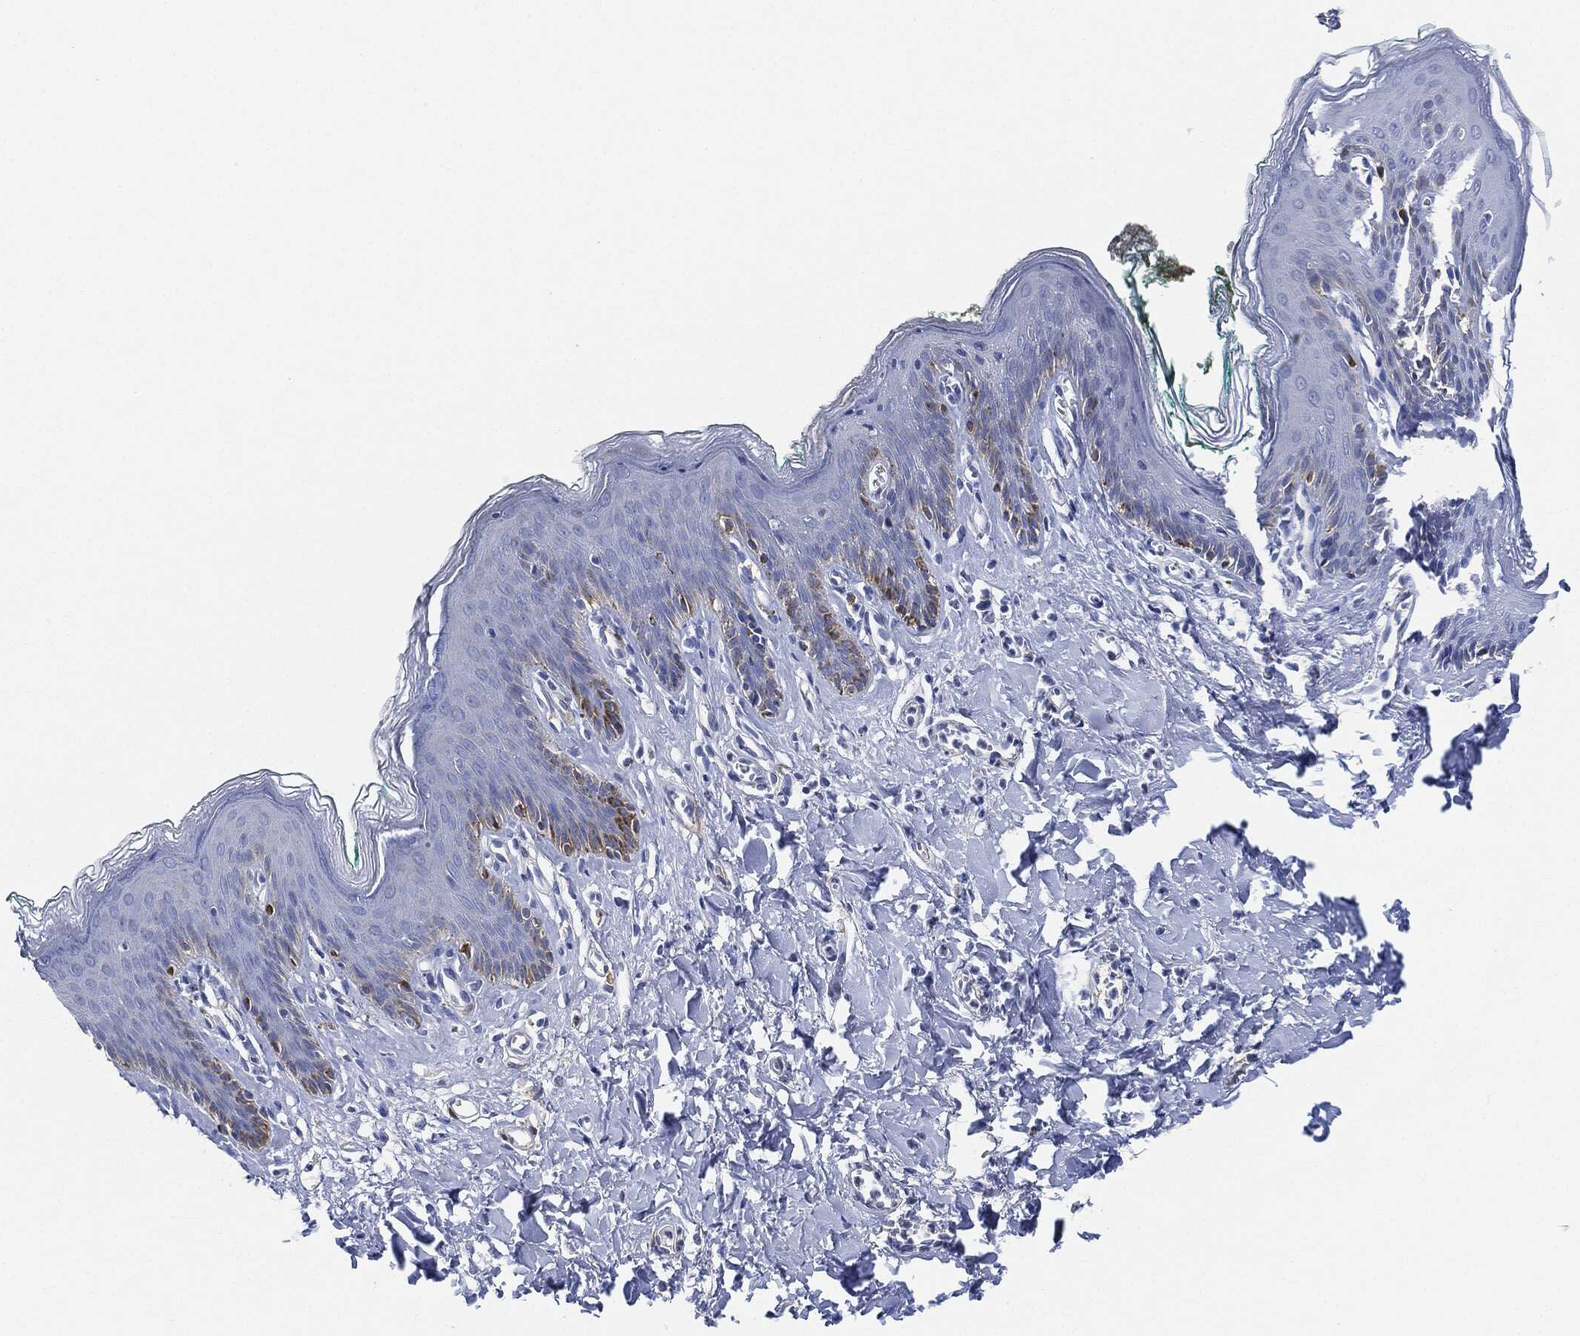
{"staining": {"intensity": "strong", "quantity": "<25%", "location": "cytoplasmic/membranous"}, "tissue": "skin", "cell_type": "Epidermal cells", "image_type": "normal", "snomed": [{"axis": "morphology", "description": "Normal tissue, NOS"}, {"axis": "topography", "description": "Vulva"}], "caption": "IHC photomicrograph of normal skin: human skin stained using IHC demonstrates medium levels of strong protein expression localized specifically in the cytoplasmic/membranous of epidermal cells, appearing as a cytoplasmic/membranous brown color.", "gene": "TAGLN", "patient": {"sex": "female", "age": 66}}